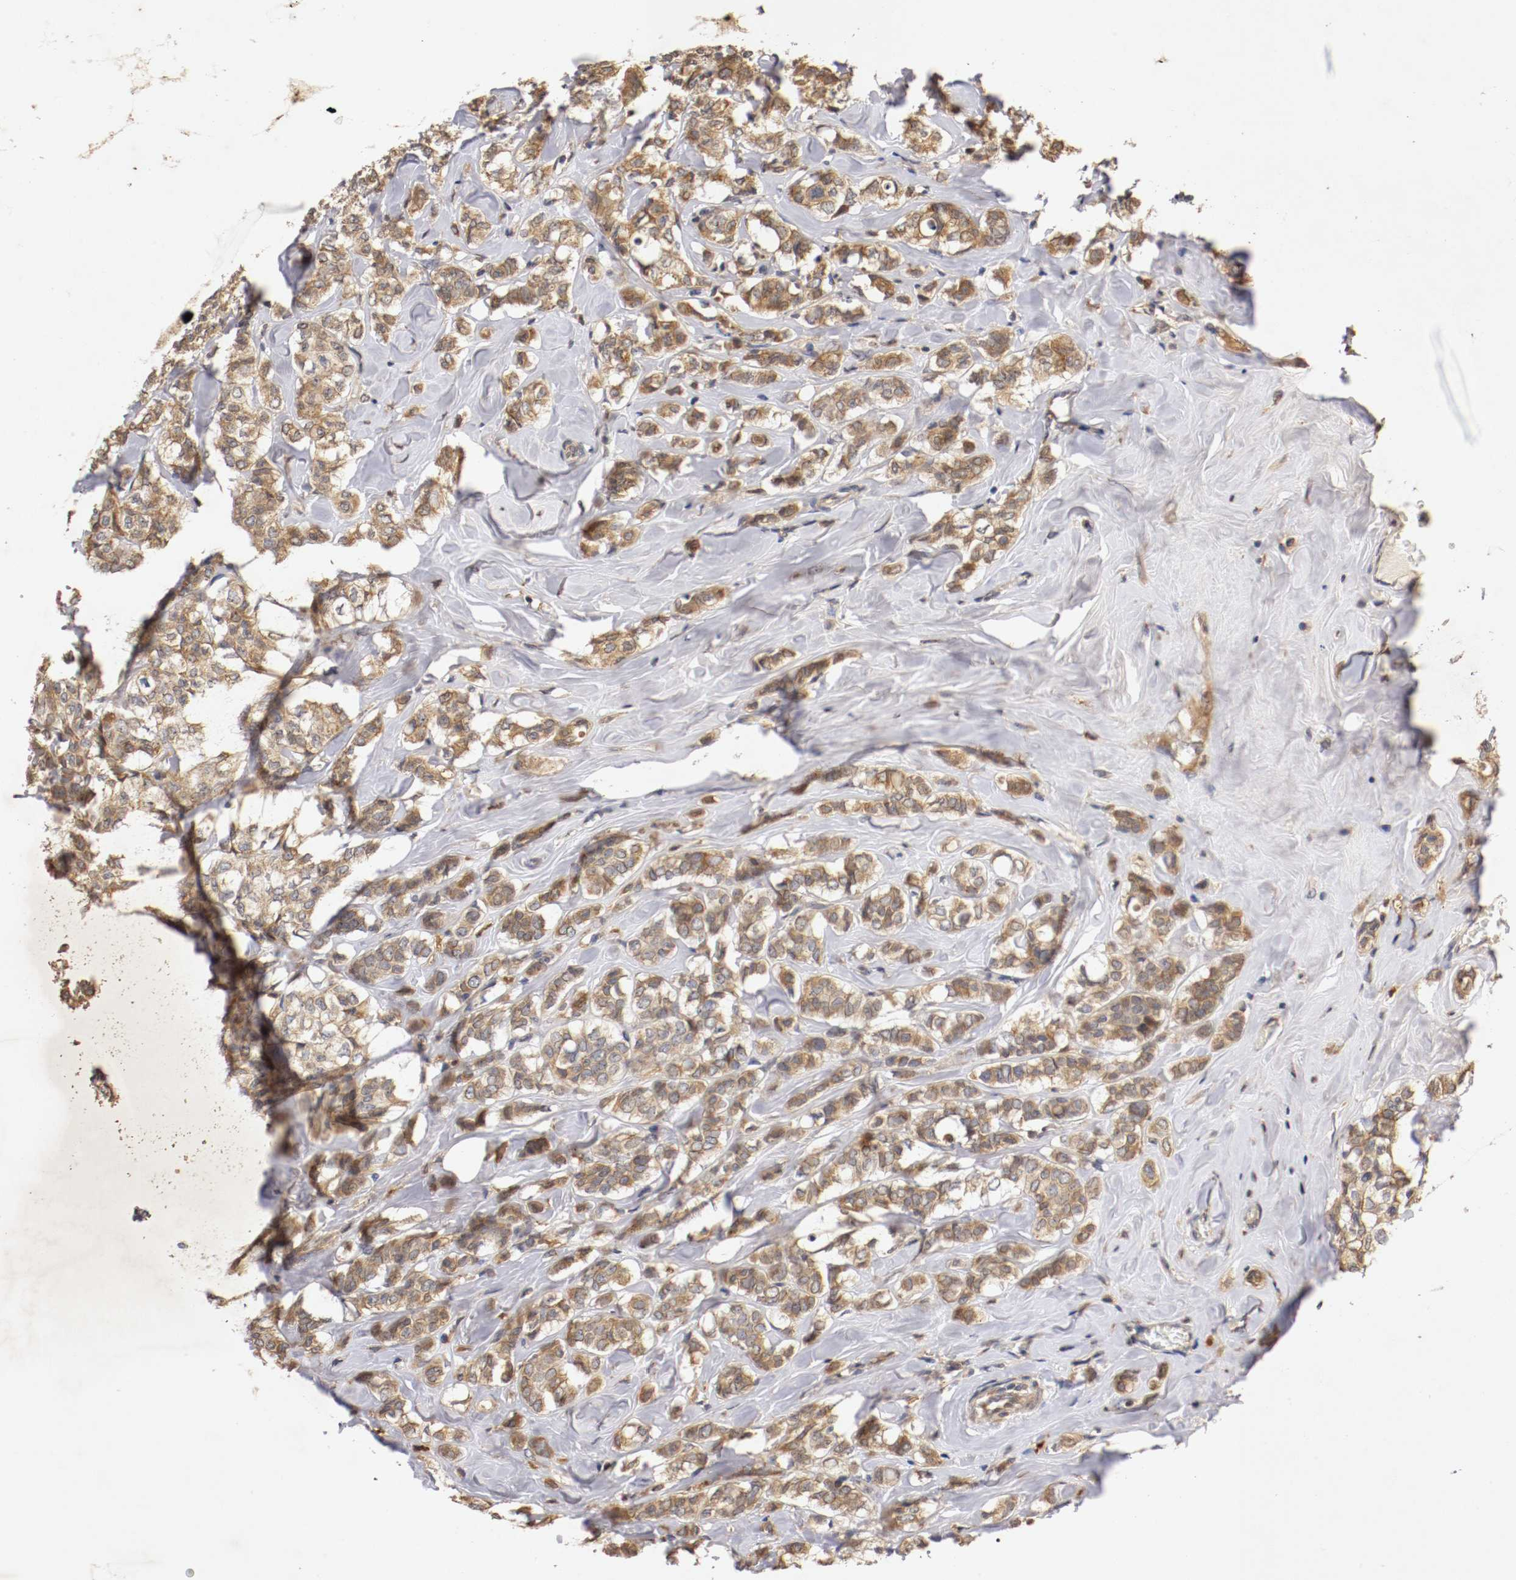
{"staining": {"intensity": "strong", "quantity": ">75%", "location": "cytoplasmic/membranous"}, "tissue": "breast cancer", "cell_type": "Tumor cells", "image_type": "cancer", "snomed": [{"axis": "morphology", "description": "Lobular carcinoma"}, {"axis": "topography", "description": "Breast"}], "caption": "The histopathology image displays immunohistochemical staining of lobular carcinoma (breast). There is strong cytoplasmic/membranous expression is identified in about >75% of tumor cells.", "gene": "VEZT", "patient": {"sex": "female", "age": 60}}